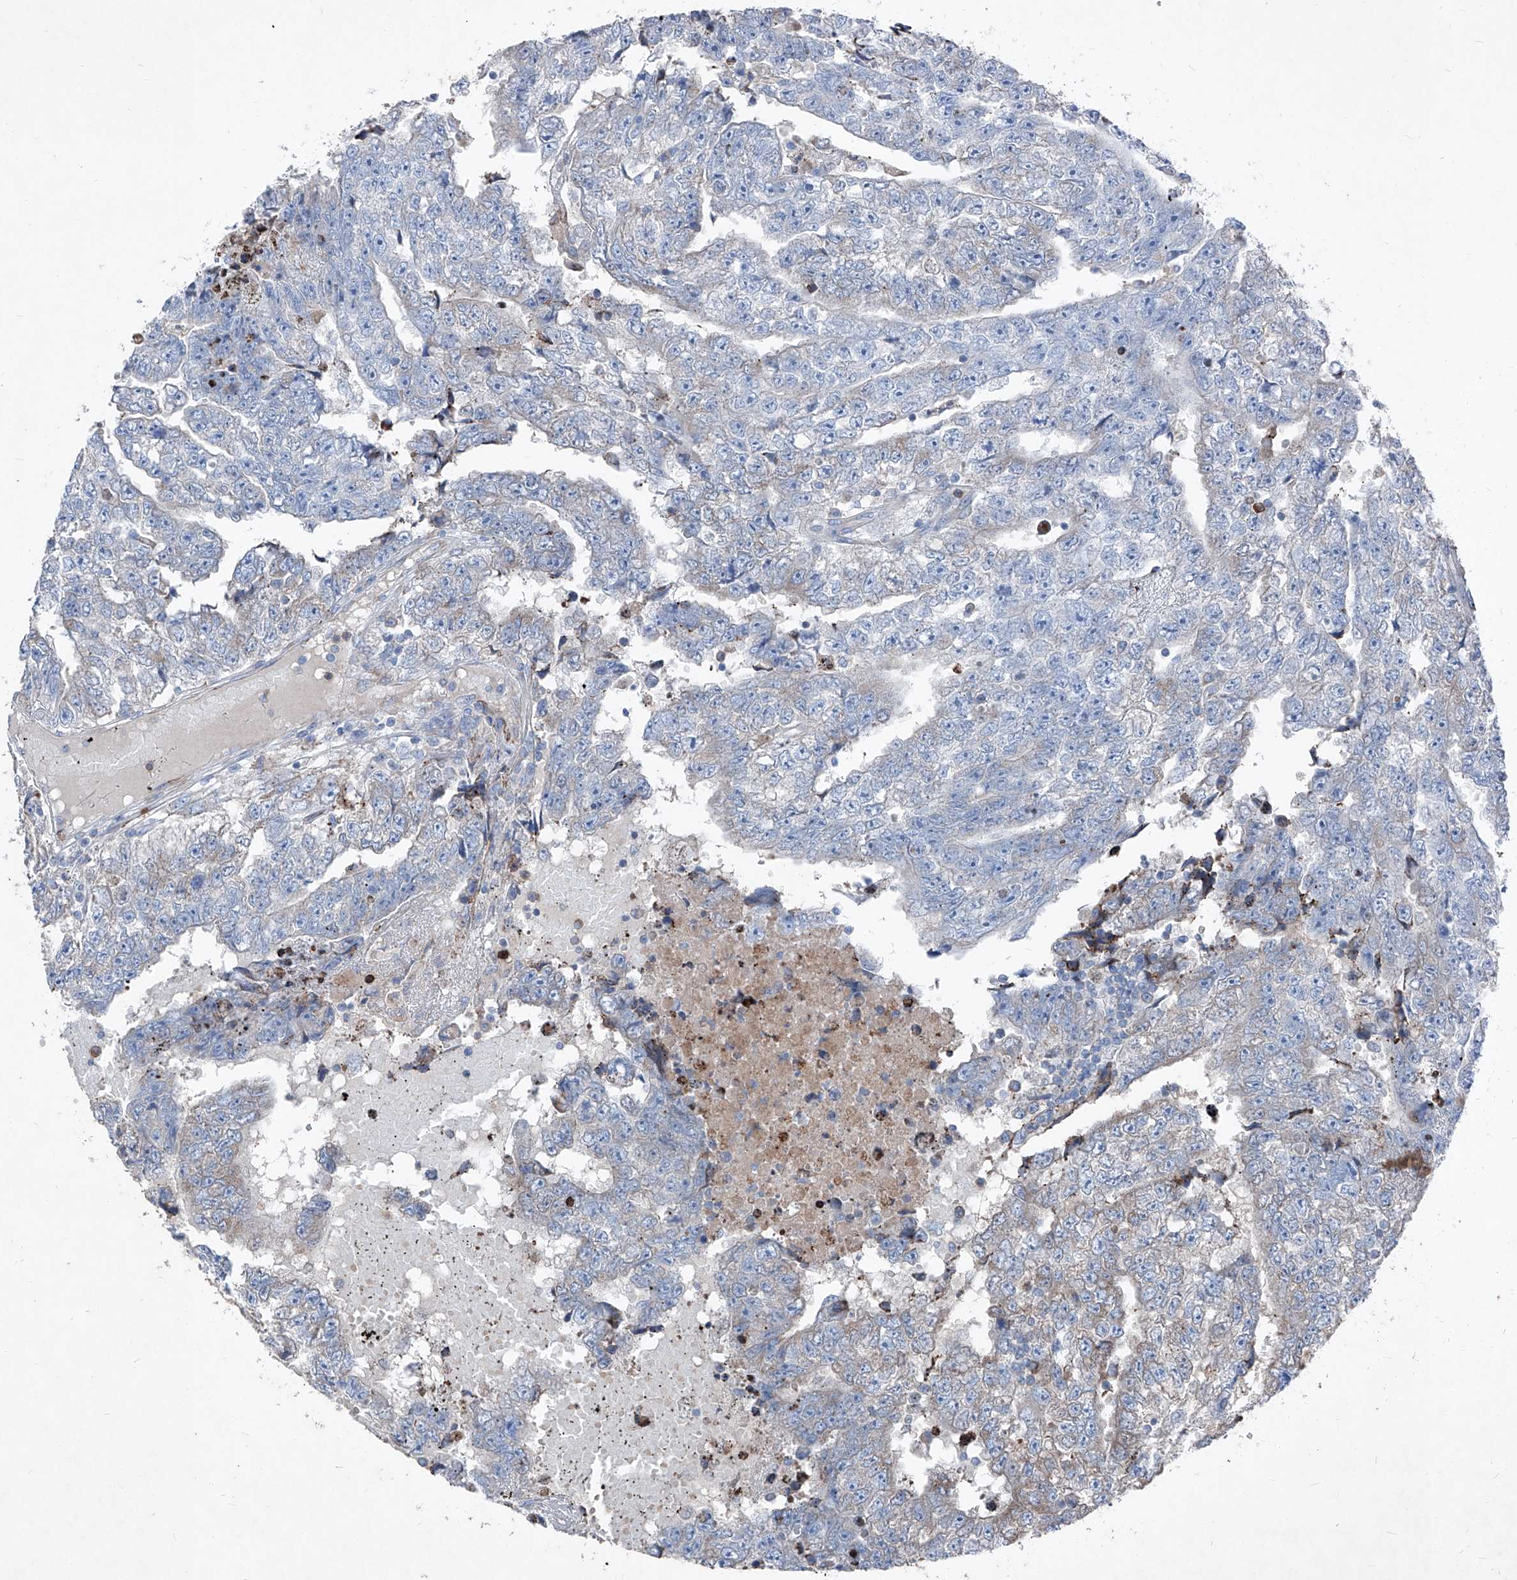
{"staining": {"intensity": "negative", "quantity": "none", "location": "none"}, "tissue": "testis cancer", "cell_type": "Tumor cells", "image_type": "cancer", "snomed": [{"axis": "morphology", "description": "Carcinoma, Embryonal, NOS"}, {"axis": "topography", "description": "Testis"}], "caption": "Immunohistochemistry (IHC) of human testis cancer demonstrates no staining in tumor cells.", "gene": "IFI27", "patient": {"sex": "male", "age": 25}}